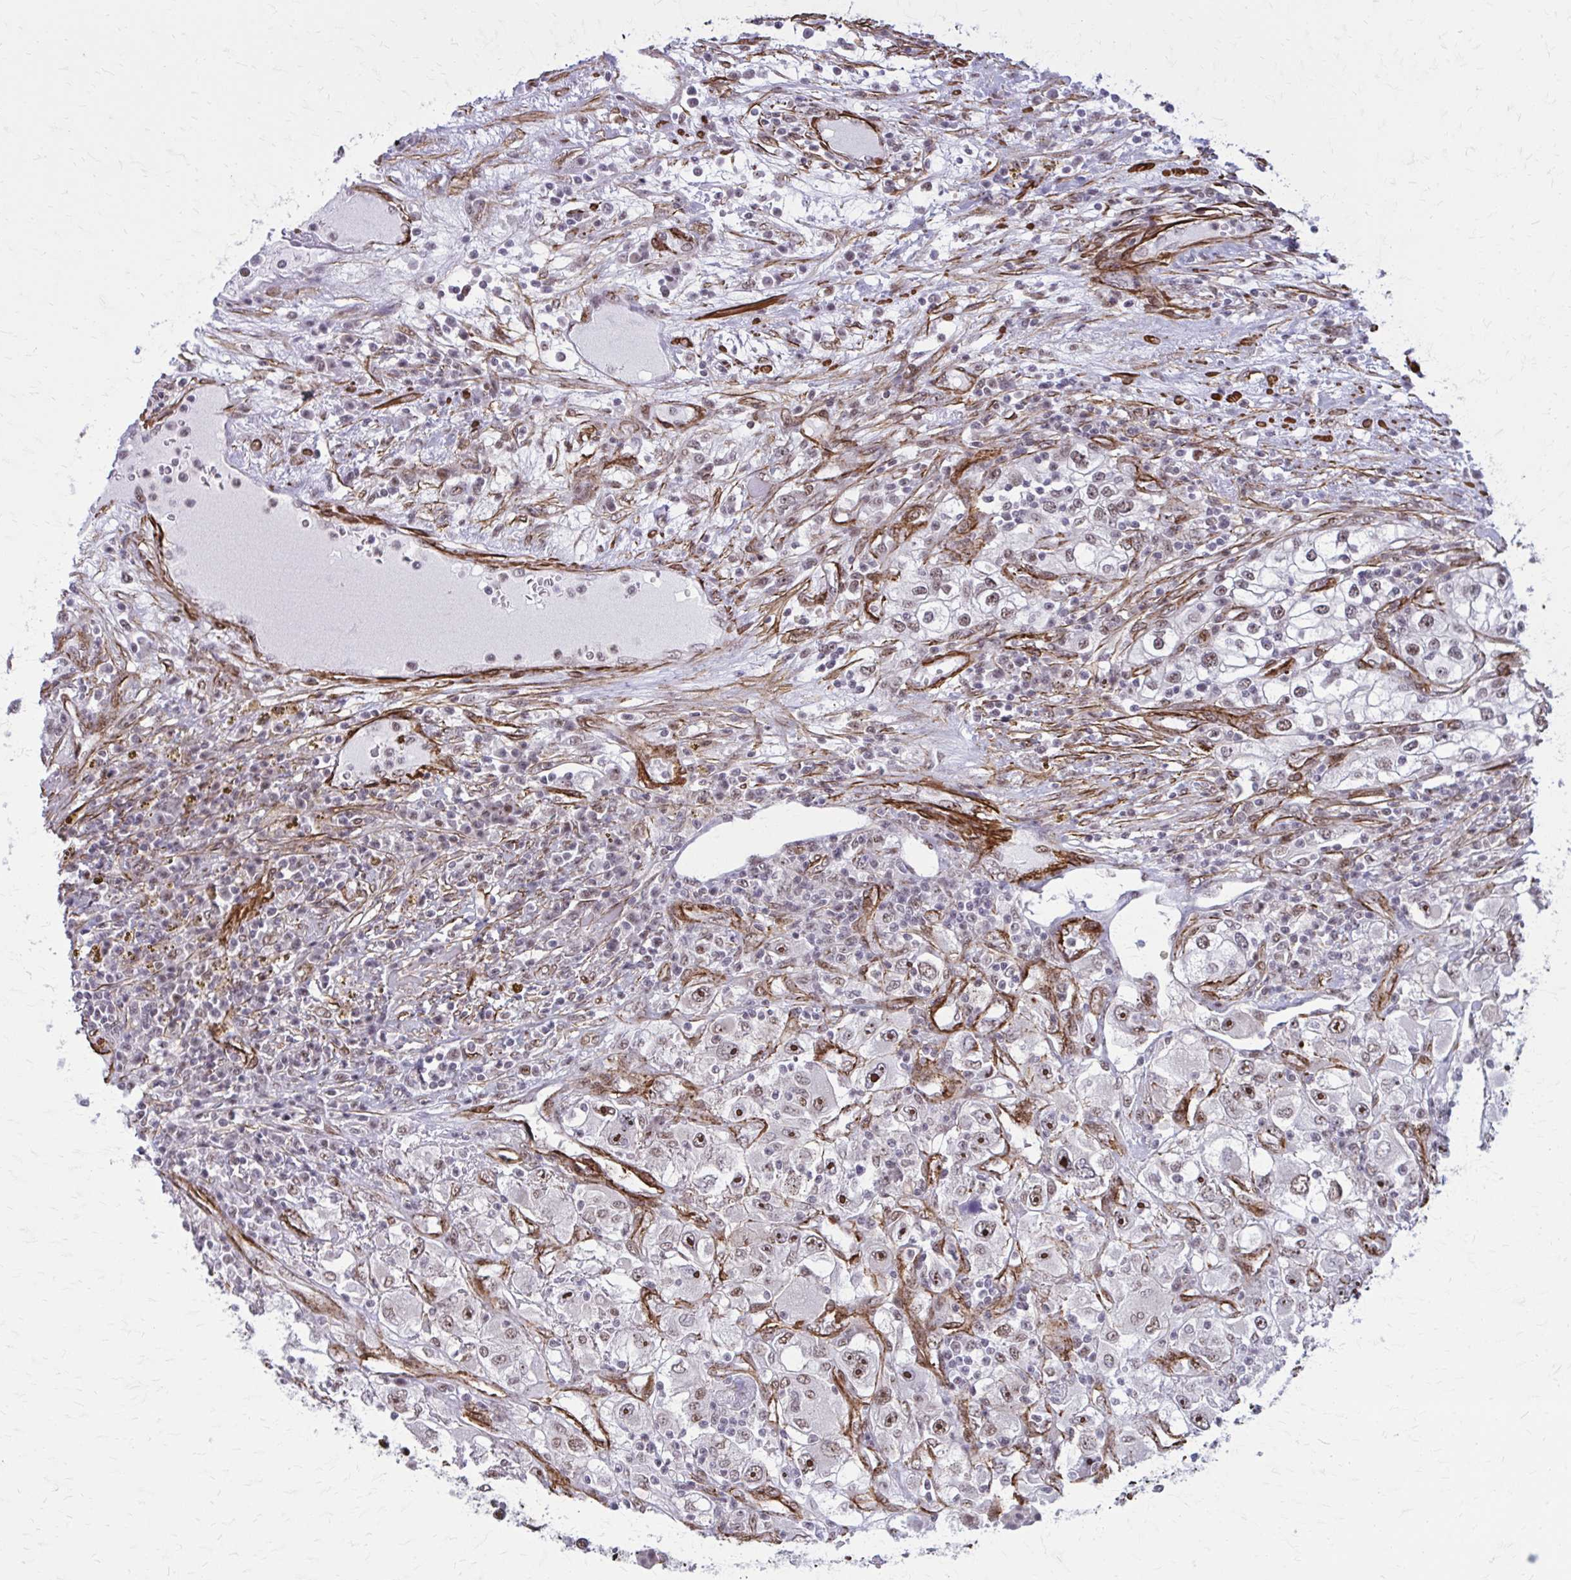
{"staining": {"intensity": "moderate", "quantity": ">75%", "location": "nuclear"}, "tissue": "renal cancer", "cell_type": "Tumor cells", "image_type": "cancer", "snomed": [{"axis": "morphology", "description": "Adenocarcinoma, NOS"}, {"axis": "topography", "description": "Kidney"}], "caption": "A medium amount of moderate nuclear positivity is seen in approximately >75% of tumor cells in renal cancer (adenocarcinoma) tissue.", "gene": "NRBF2", "patient": {"sex": "female", "age": 52}}